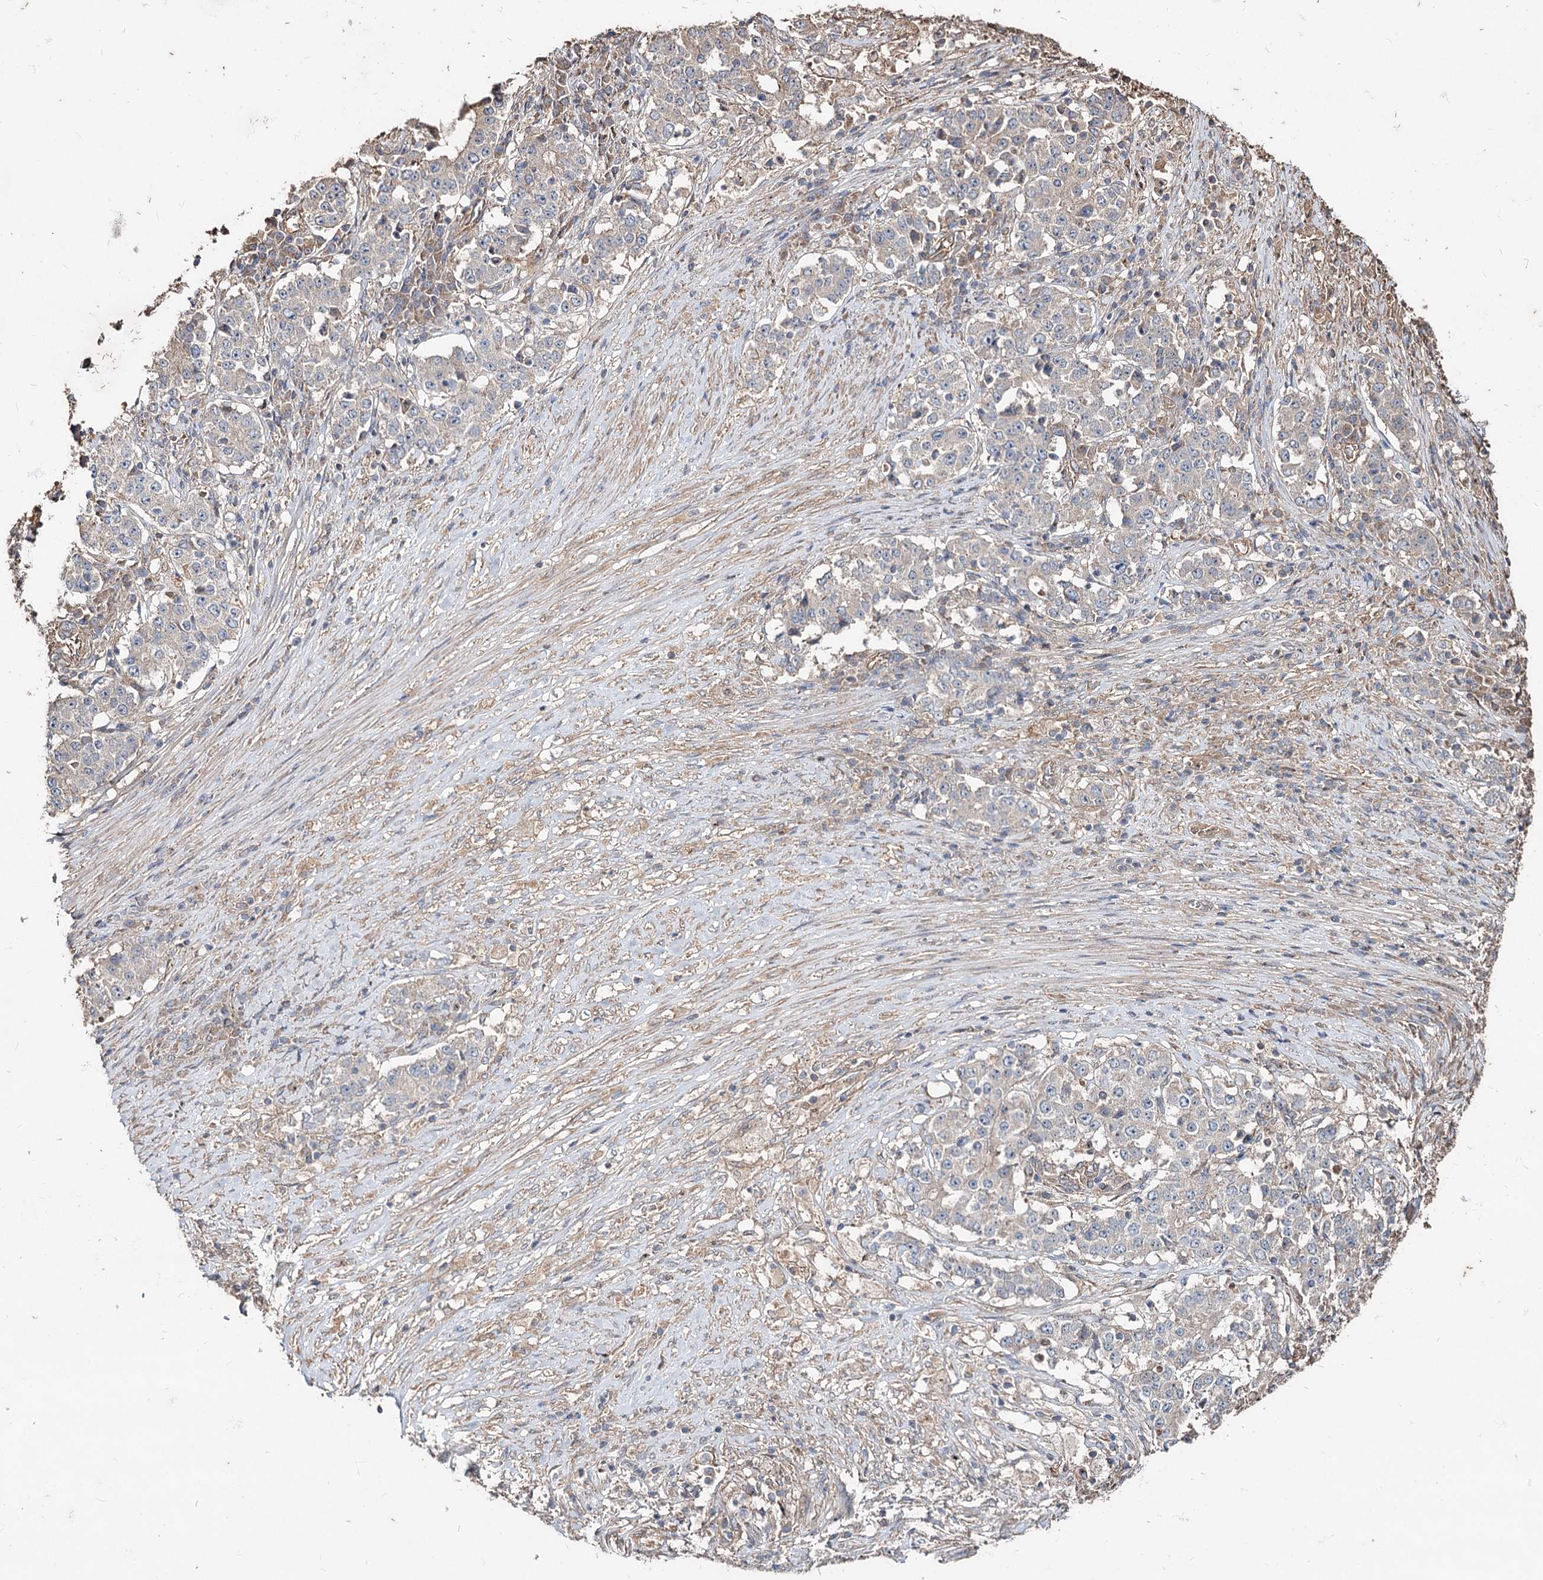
{"staining": {"intensity": "negative", "quantity": "none", "location": "none"}, "tissue": "stomach cancer", "cell_type": "Tumor cells", "image_type": "cancer", "snomed": [{"axis": "morphology", "description": "Adenocarcinoma, NOS"}, {"axis": "topography", "description": "Stomach"}], "caption": "Tumor cells are negative for brown protein staining in stomach adenocarcinoma.", "gene": "SPART", "patient": {"sex": "male", "age": 59}}